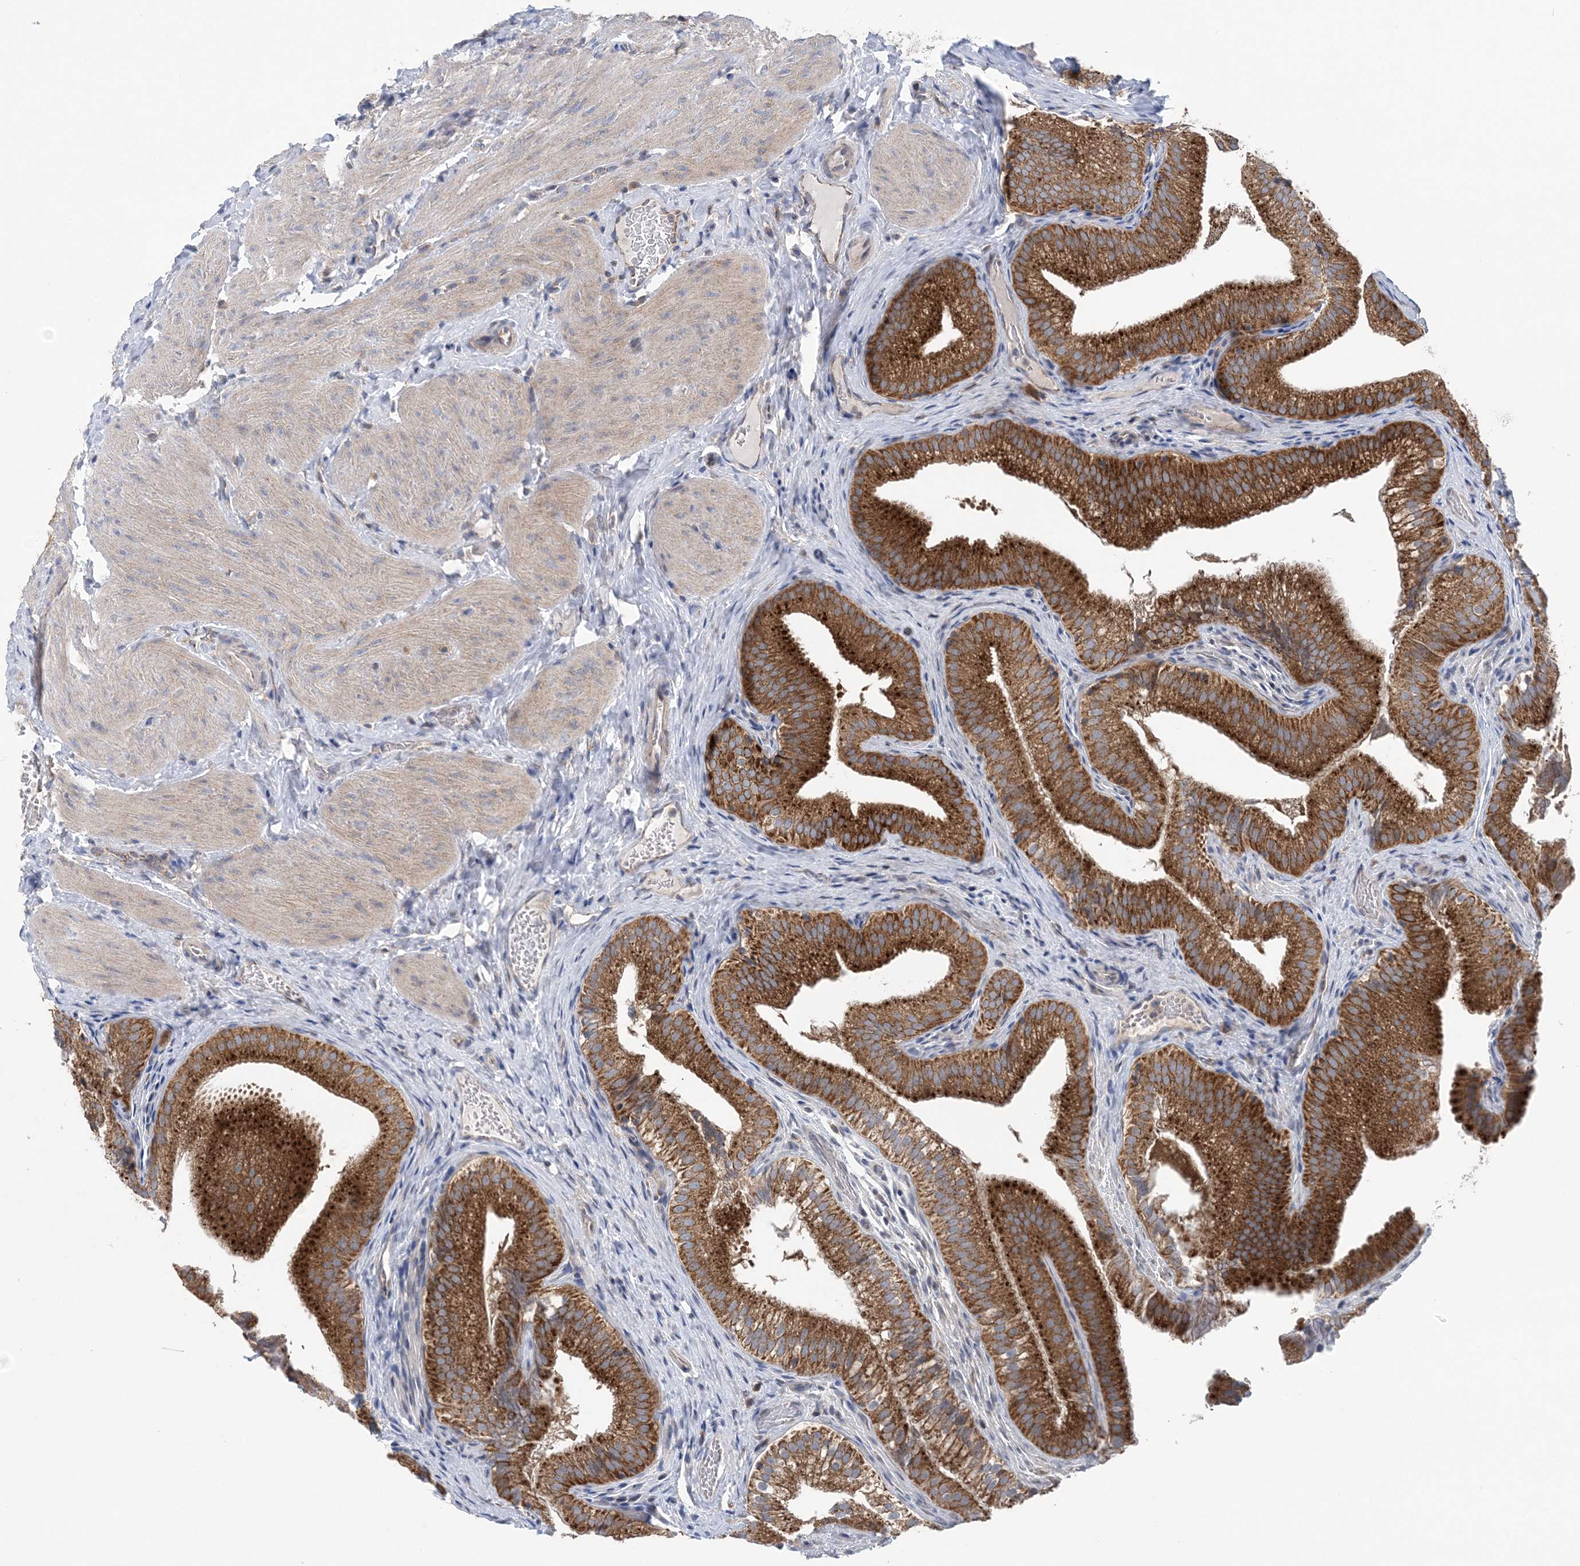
{"staining": {"intensity": "strong", "quantity": ">75%", "location": "cytoplasmic/membranous"}, "tissue": "gallbladder", "cell_type": "Glandular cells", "image_type": "normal", "snomed": [{"axis": "morphology", "description": "Normal tissue, NOS"}, {"axis": "topography", "description": "Gallbladder"}], "caption": "DAB (3,3'-diaminobenzidine) immunohistochemical staining of unremarkable gallbladder exhibits strong cytoplasmic/membranous protein expression in about >75% of glandular cells.", "gene": "COPE", "patient": {"sex": "female", "age": 30}}